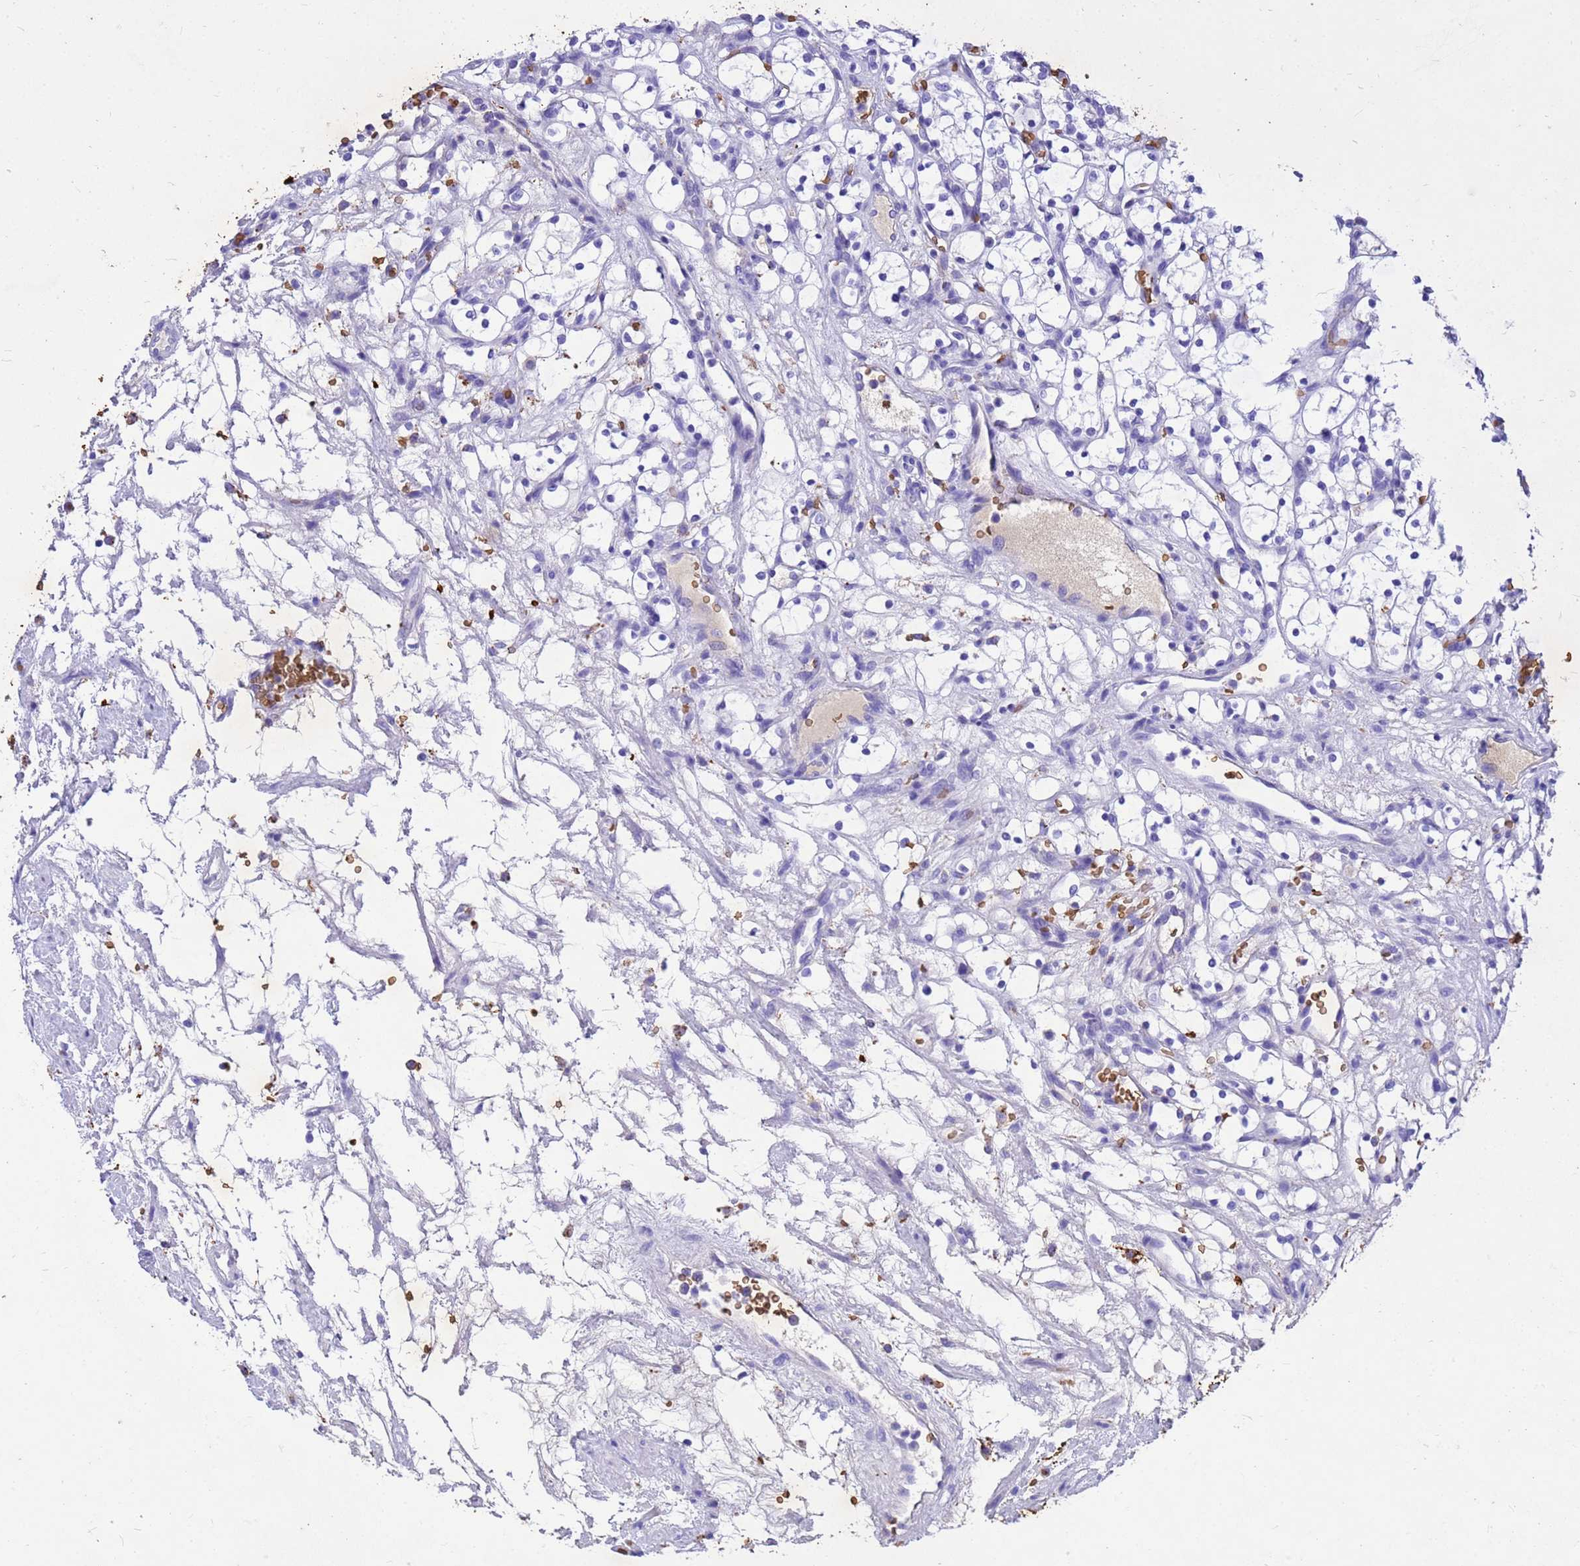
{"staining": {"intensity": "negative", "quantity": "none", "location": "none"}, "tissue": "renal cancer", "cell_type": "Tumor cells", "image_type": "cancer", "snomed": [{"axis": "morphology", "description": "Adenocarcinoma, NOS"}, {"axis": "topography", "description": "Kidney"}], "caption": "This is an IHC micrograph of human adenocarcinoma (renal). There is no expression in tumor cells.", "gene": "HBA2", "patient": {"sex": "female", "age": 69}}